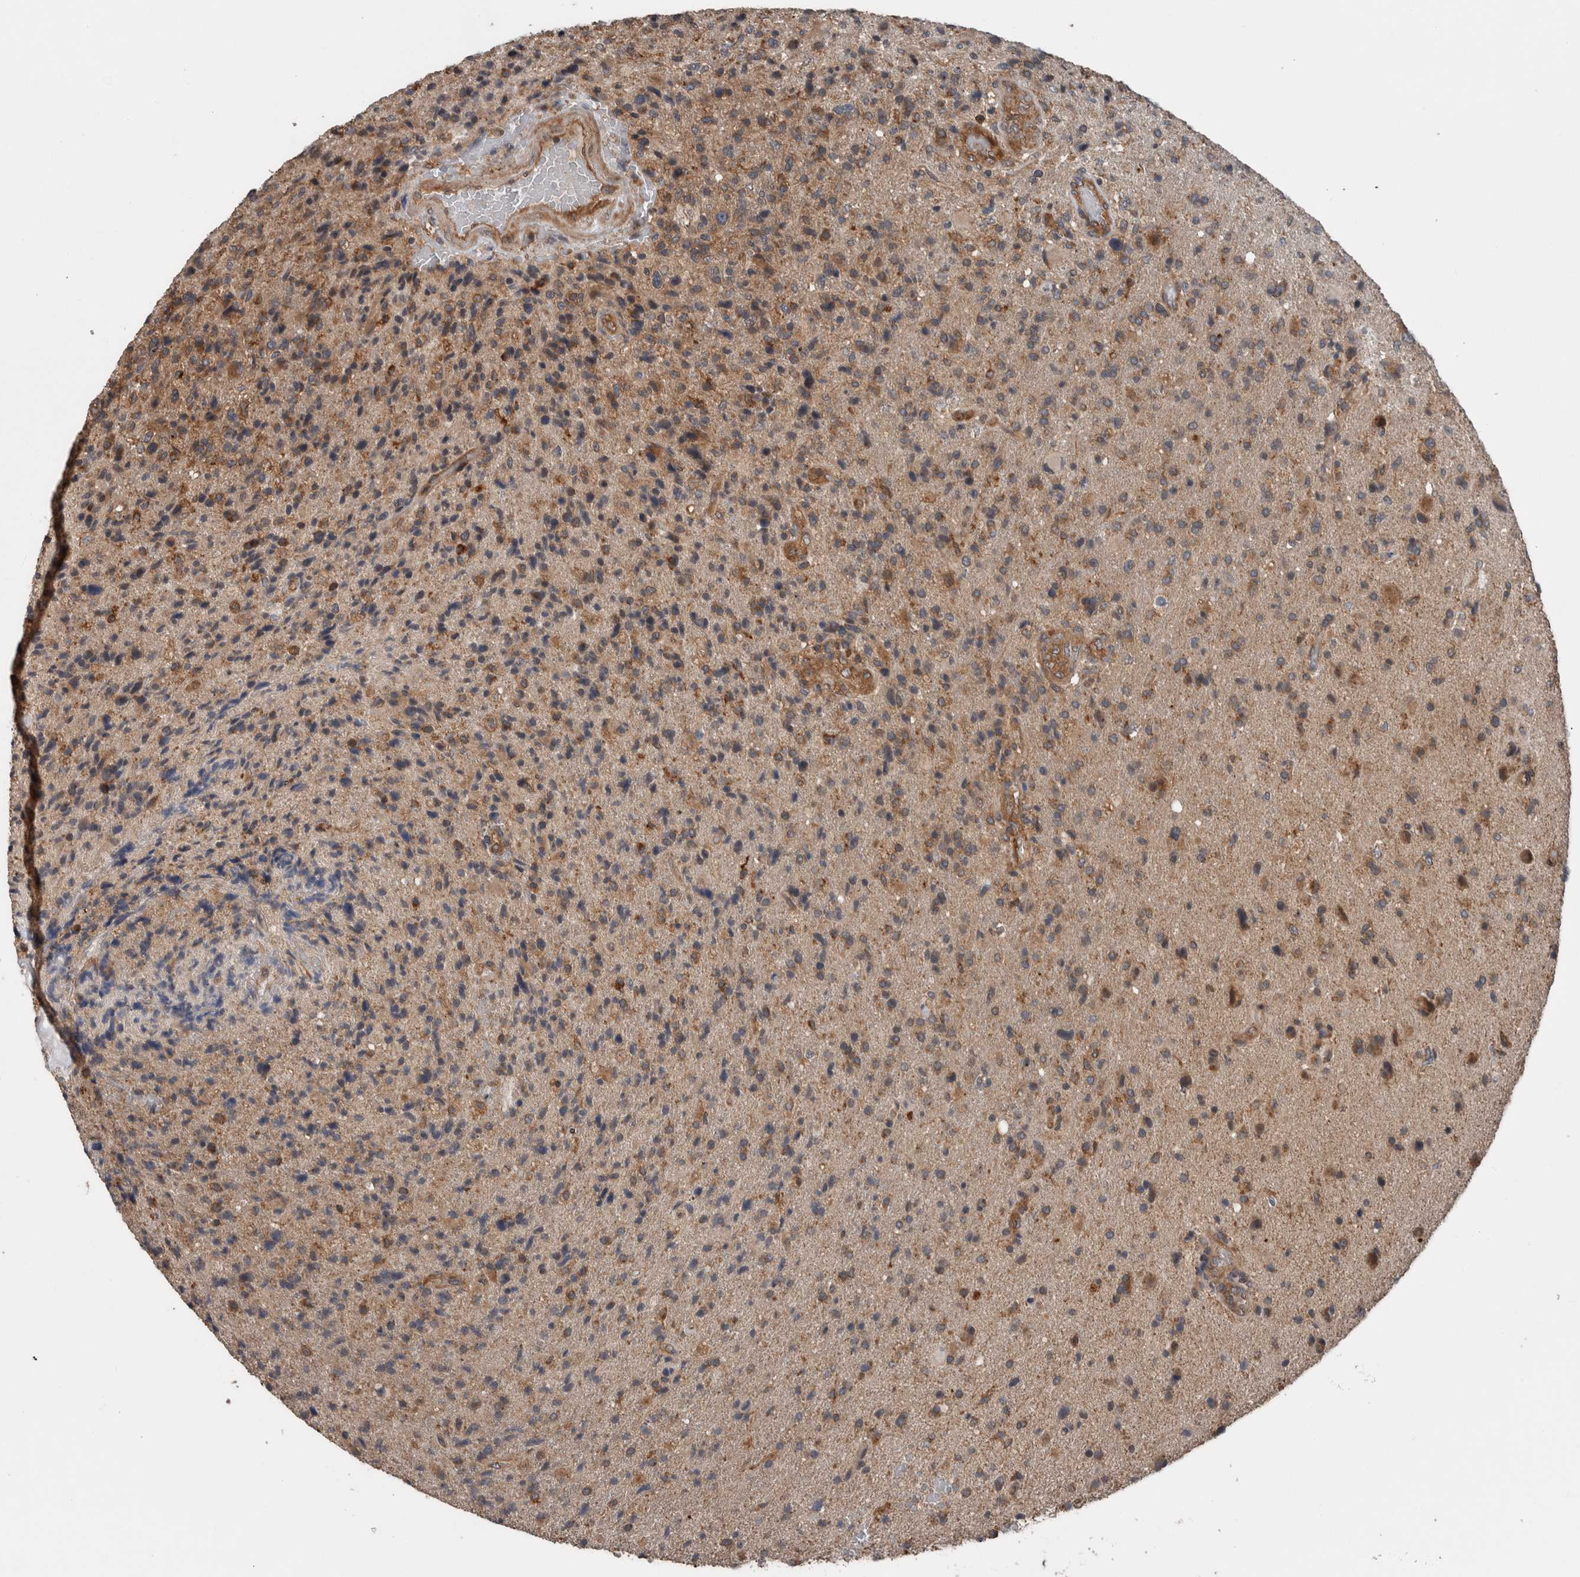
{"staining": {"intensity": "moderate", "quantity": "25%-75%", "location": "cytoplasmic/membranous"}, "tissue": "glioma", "cell_type": "Tumor cells", "image_type": "cancer", "snomed": [{"axis": "morphology", "description": "Glioma, malignant, High grade"}, {"axis": "topography", "description": "Brain"}], "caption": "Moderate cytoplasmic/membranous protein staining is present in approximately 25%-75% of tumor cells in malignant glioma (high-grade).", "gene": "RIOK3", "patient": {"sex": "male", "age": 72}}